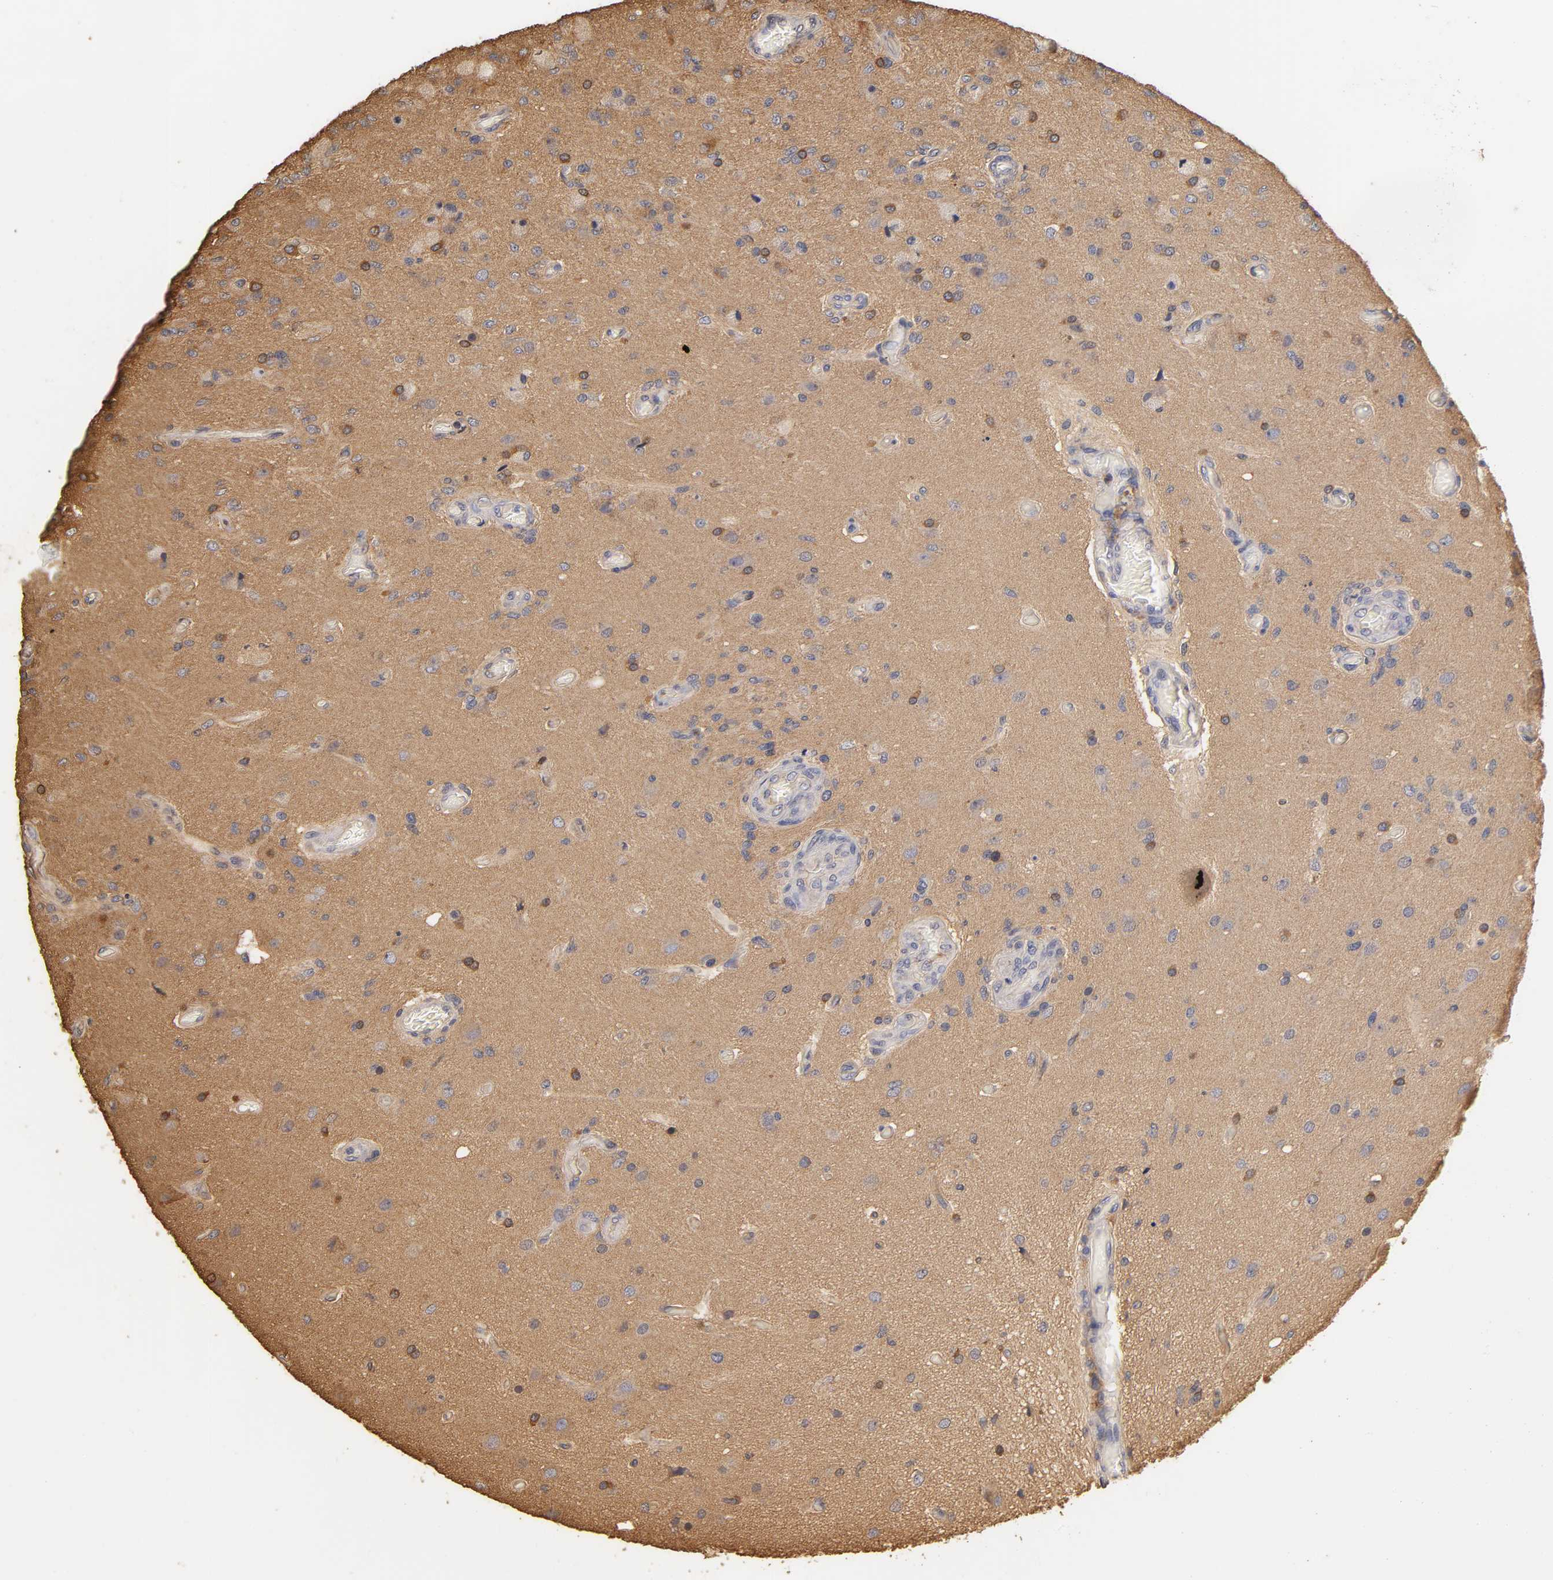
{"staining": {"intensity": "moderate", "quantity": "<25%", "location": "cytoplasmic/membranous"}, "tissue": "glioma", "cell_type": "Tumor cells", "image_type": "cancer", "snomed": [{"axis": "morphology", "description": "Normal tissue, NOS"}, {"axis": "morphology", "description": "Glioma, malignant, High grade"}, {"axis": "topography", "description": "Cerebral cortex"}], "caption": "Protein analysis of glioma tissue exhibits moderate cytoplasmic/membranous positivity in approximately <25% of tumor cells. The staining was performed using DAB to visualize the protein expression in brown, while the nuclei were stained in blue with hematoxylin (Magnification: 20x).", "gene": "VSIG4", "patient": {"sex": "male", "age": 77}}